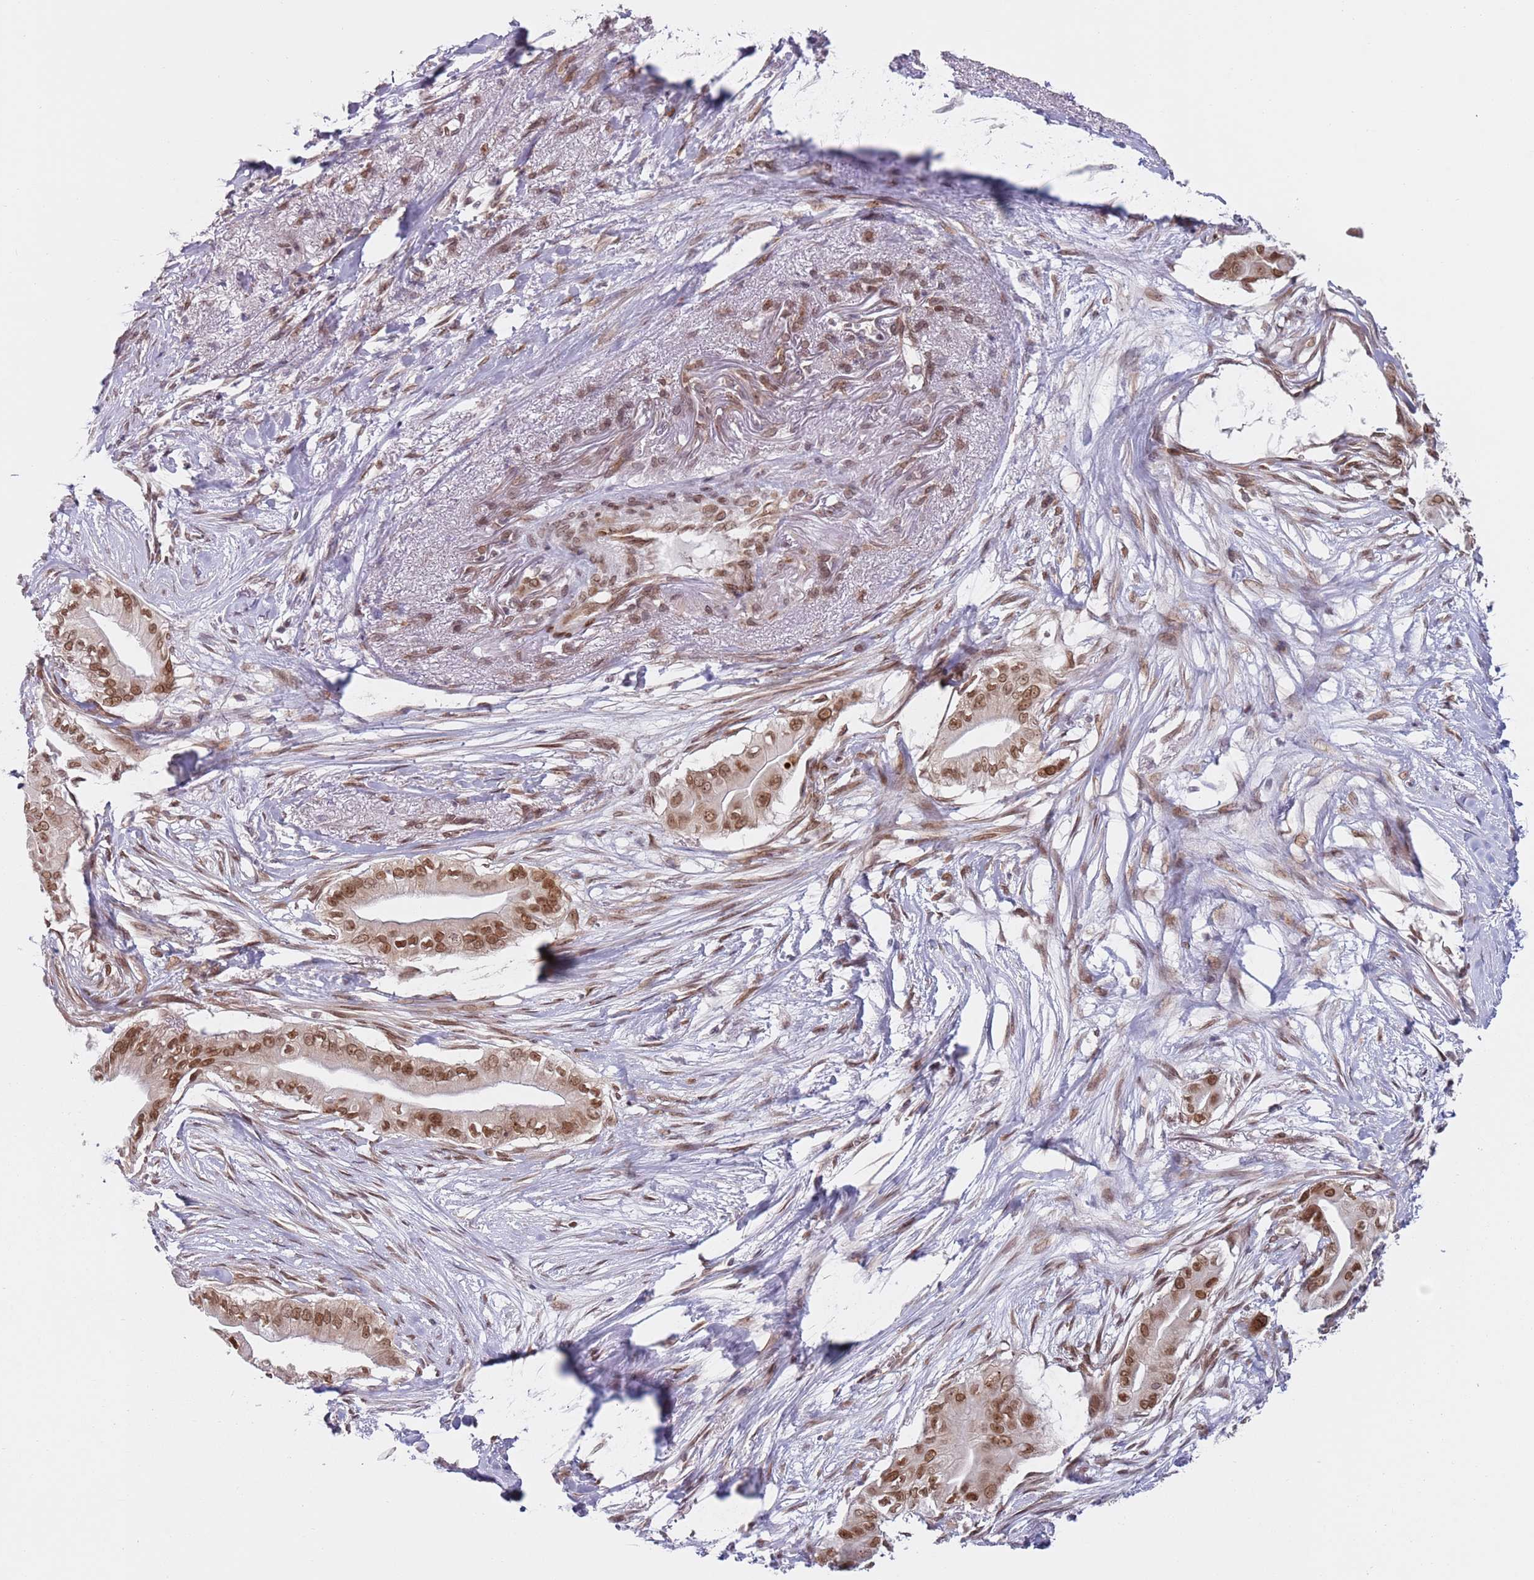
{"staining": {"intensity": "moderate", "quantity": ">75%", "location": "nuclear"}, "tissue": "pancreatic cancer", "cell_type": "Tumor cells", "image_type": "cancer", "snomed": [{"axis": "morphology", "description": "Adenocarcinoma, NOS"}, {"axis": "topography", "description": "Pancreas"}], "caption": "An immunohistochemistry photomicrograph of neoplastic tissue is shown. Protein staining in brown highlights moderate nuclear positivity in pancreatic cancer (adenocarcinoma) within tumor cells.", "gene": "SLC25A32", "patient": {"sex": "male", "age": 71}}